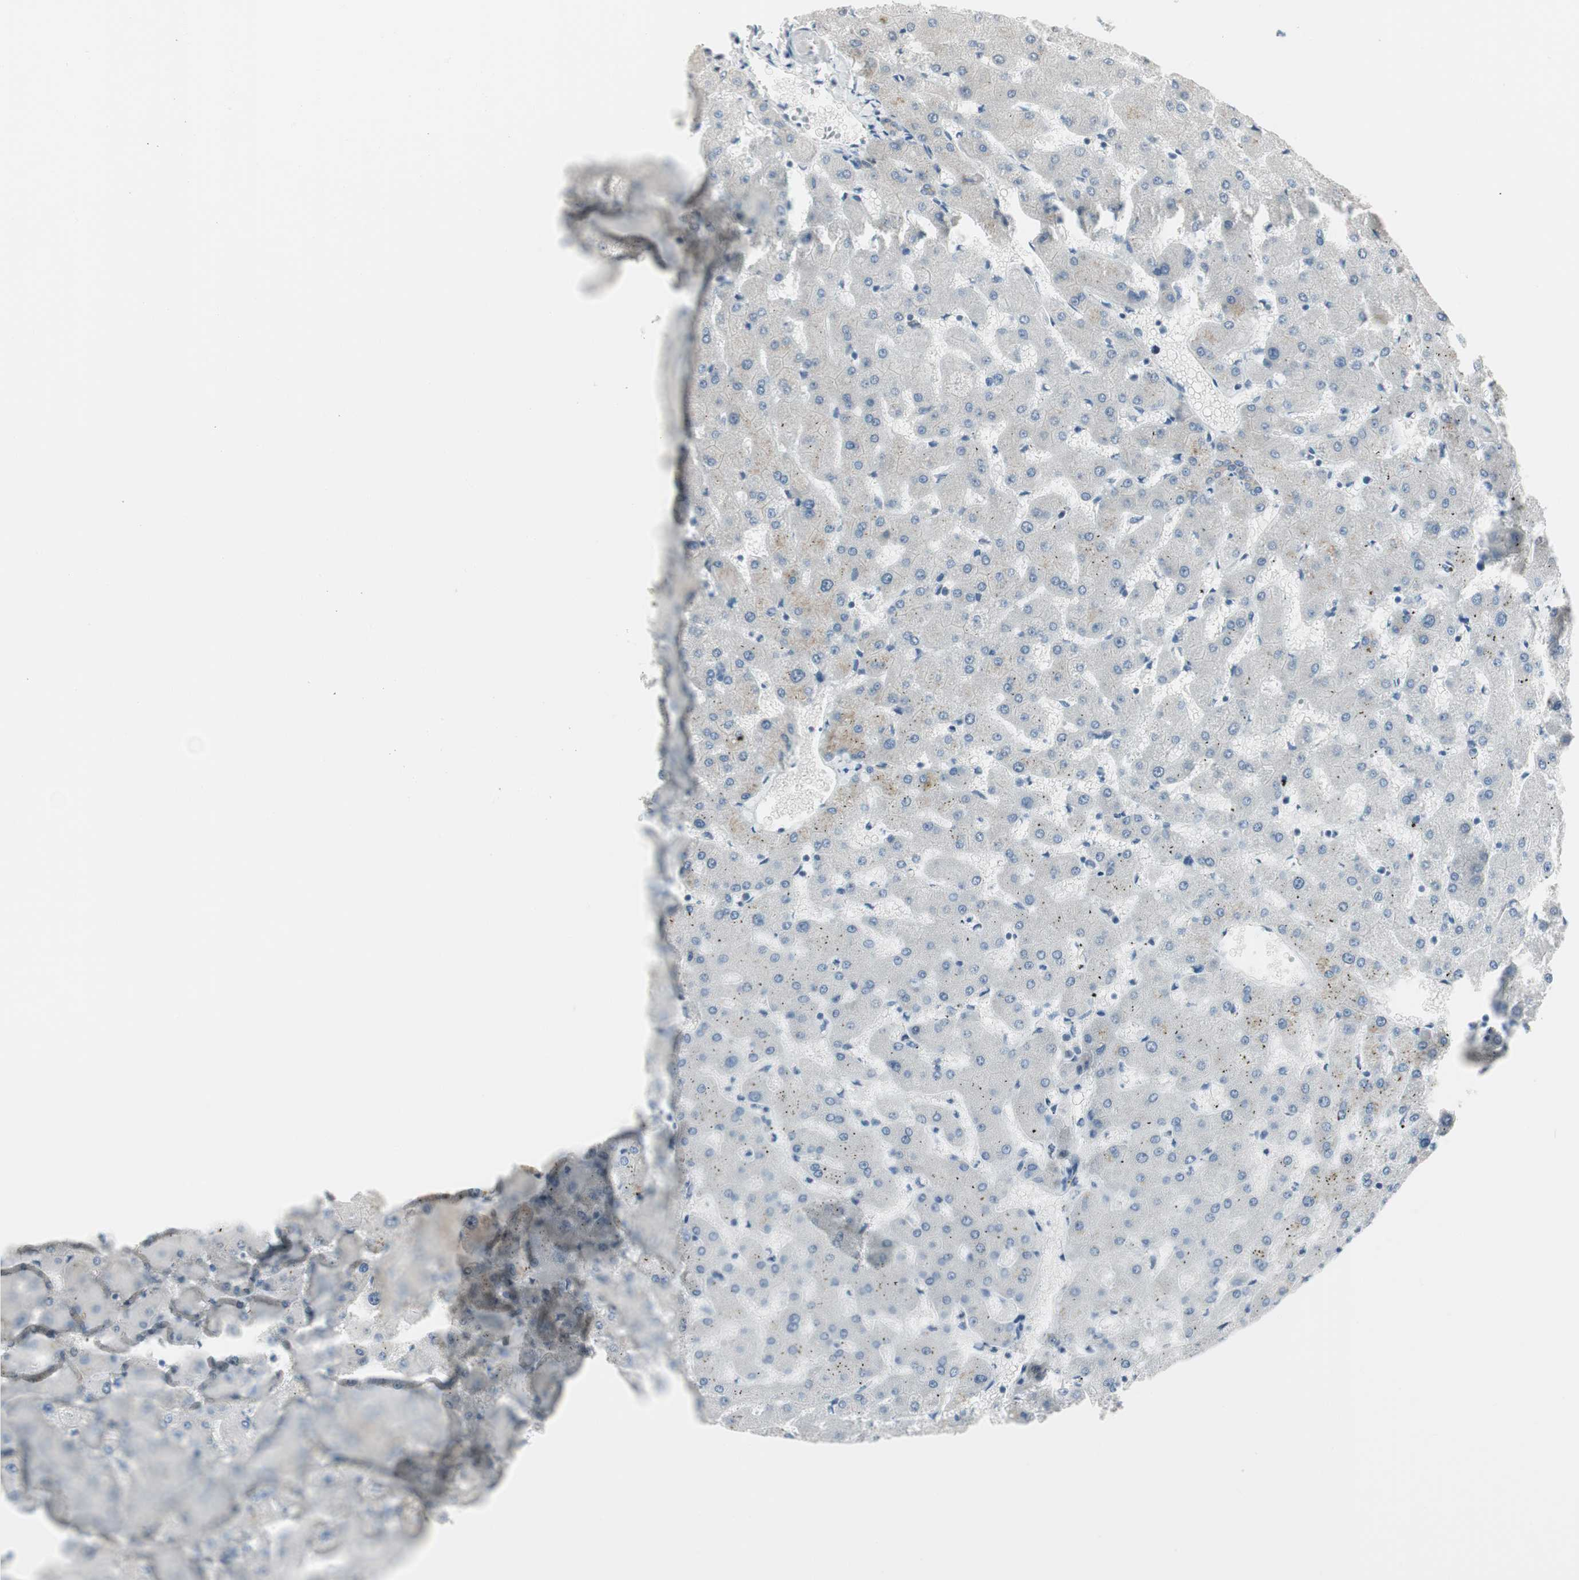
{"staining": {"intensity": "negative", "quantity": "none", "location": "none"}, "tissue": "liver", "cell_type": "Cholangiocytes", "image_type": "normal", "snomed": [{"axis": "morphology", "description": "Normal tissue, NOS"}, {"axis": "topography", "description": "Liver"}], "caption": "Cholangiocytes show no significant protein expression in unremarkable liver. (Immunohistochemistry (ihc), brightfield microscopy, high magnification).", "gene": "SPINK4", "patient": {"sex": "female", "age": 63}}